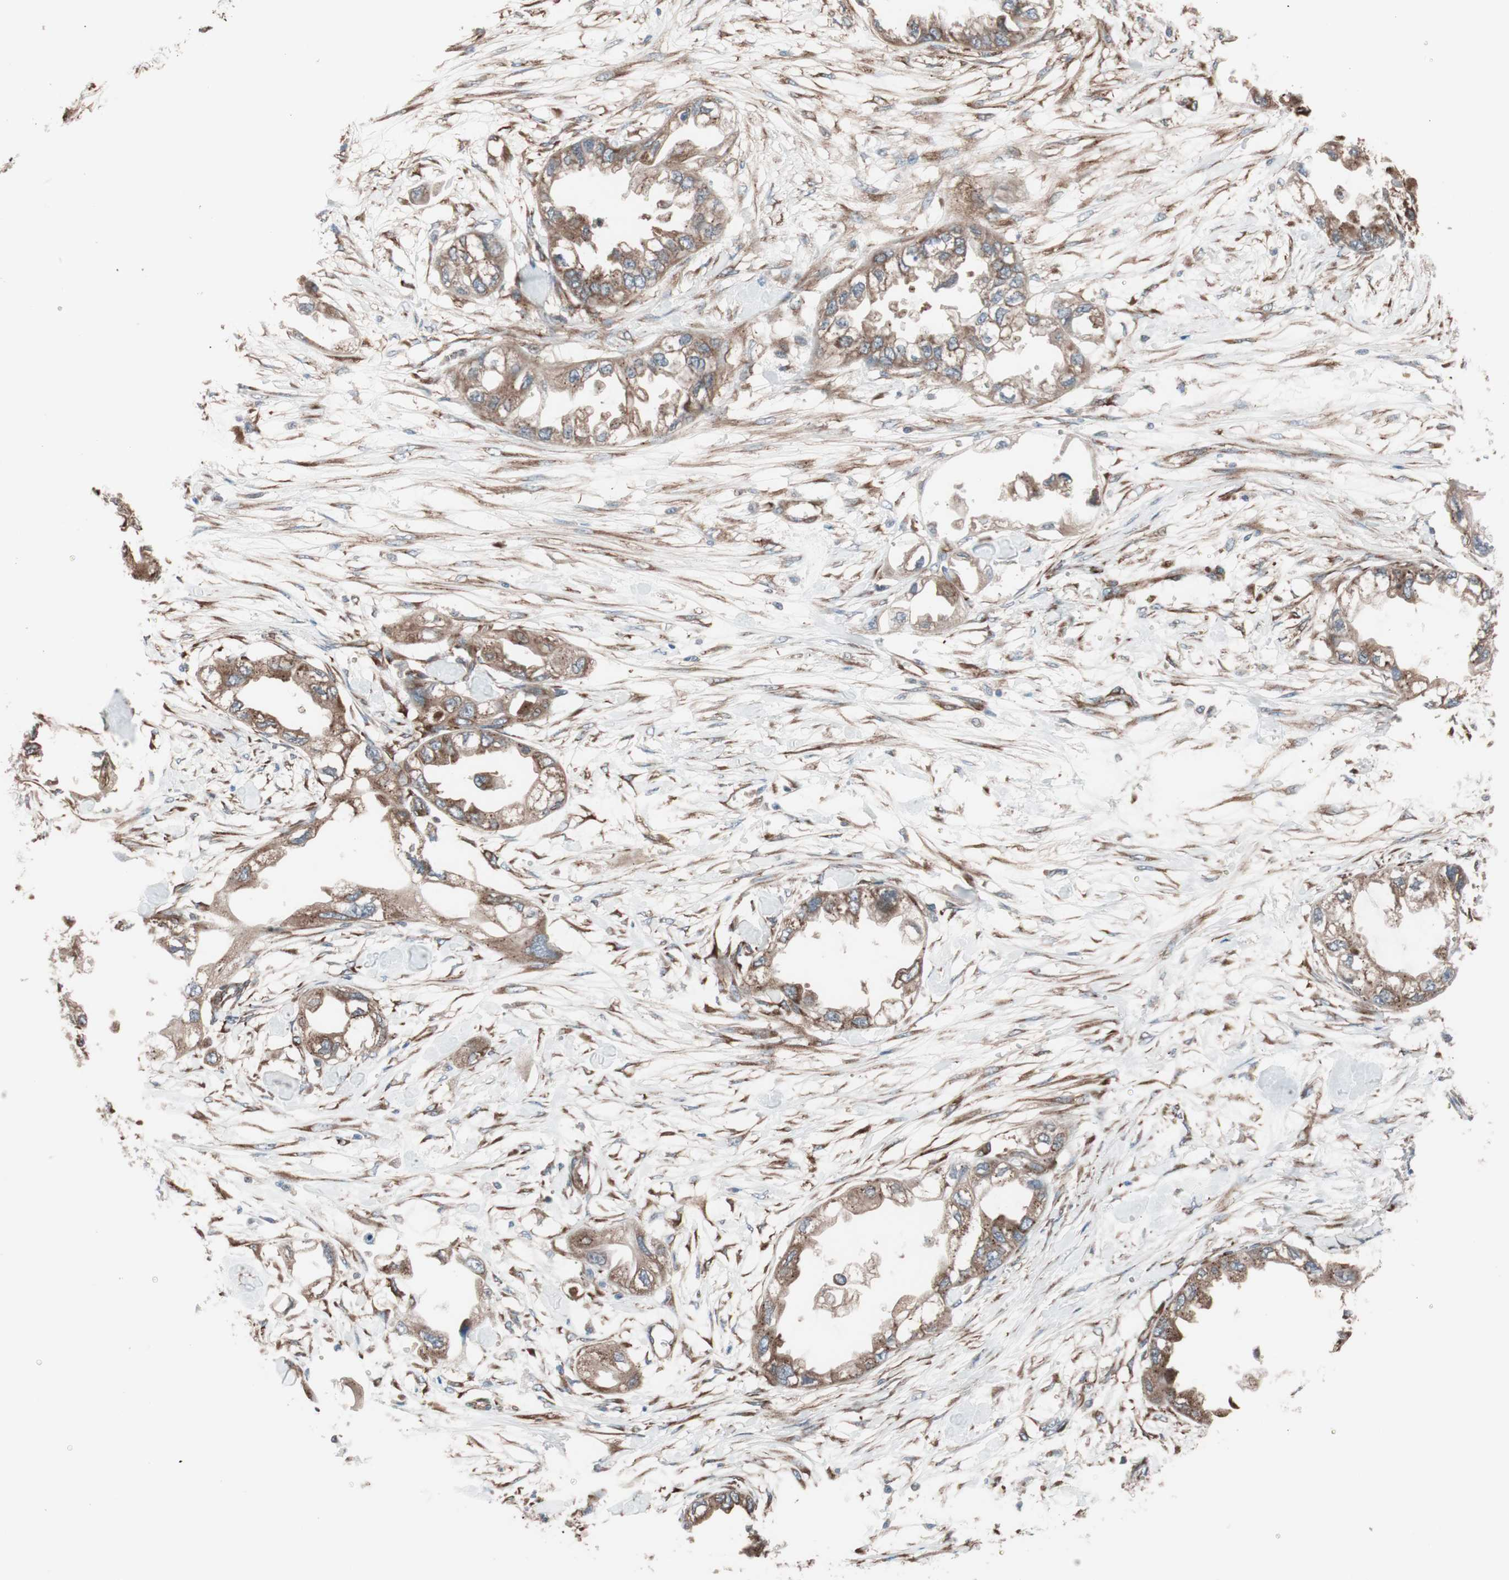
{"staining": {"intensity": "moderate", "quantity": ">75%", "location": "cytoplasmic/membranous"}, "tissue": "endometrial cancer", "cell_type": "Tumor cells", "image_type": "cancer", "snomed": [{"axis": "morphology", "description": "Adenocarcinoma, NOS"}, {"axis": "topography", "description": "Endometrium"}], "caption": "This image shows immunohistochemistry (IHC) staining of human adenocarcinoma (endometrial), with medium moderate cytoplasmic/membranous staining in approximately >75% of tumor cells.", "gene": "SEC31A", "patient": {"sex": "female", "age": 67}}